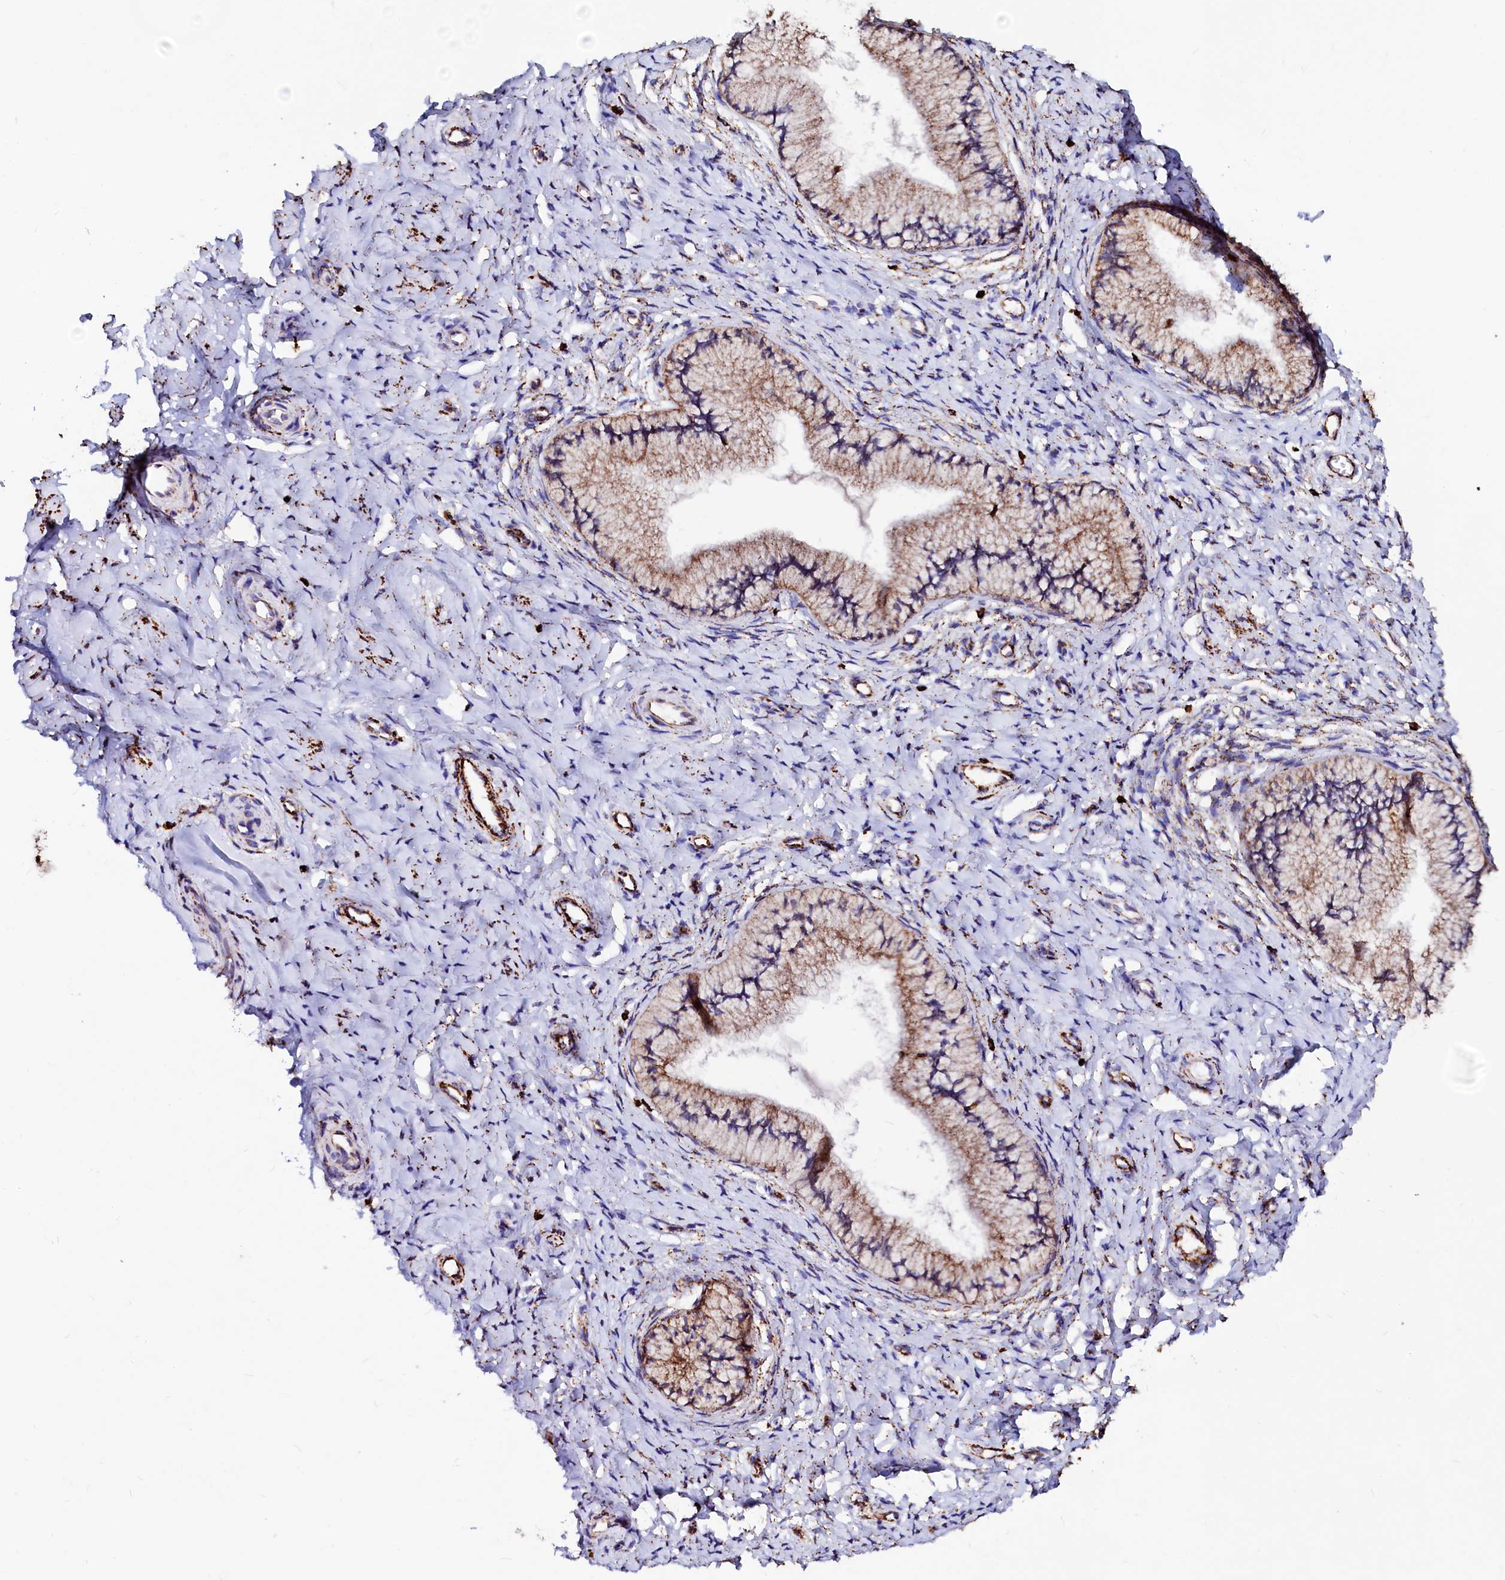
{"staining": {"intensity": "strong", "quantity": ">75%", "location": "cytoplasmic/membranous"}, "tissue": "cervix", "cell_type": "Glandular cells", "image_type": "normal", "snomed": [{"axis": "morphology", "description": "Normal tissue, NOS"}, {"axis": "topography", "description": "Cervix"}], "caption": "A high-resolution micrograph shows immunohistochemistry (IHC) staining of normal cervix, which exhibits strong cytoplasmic/membranous staining in approximately >75% of glandular cells.", "gene": "MAOB", "patient": {"sex": "female", "age": 36}}